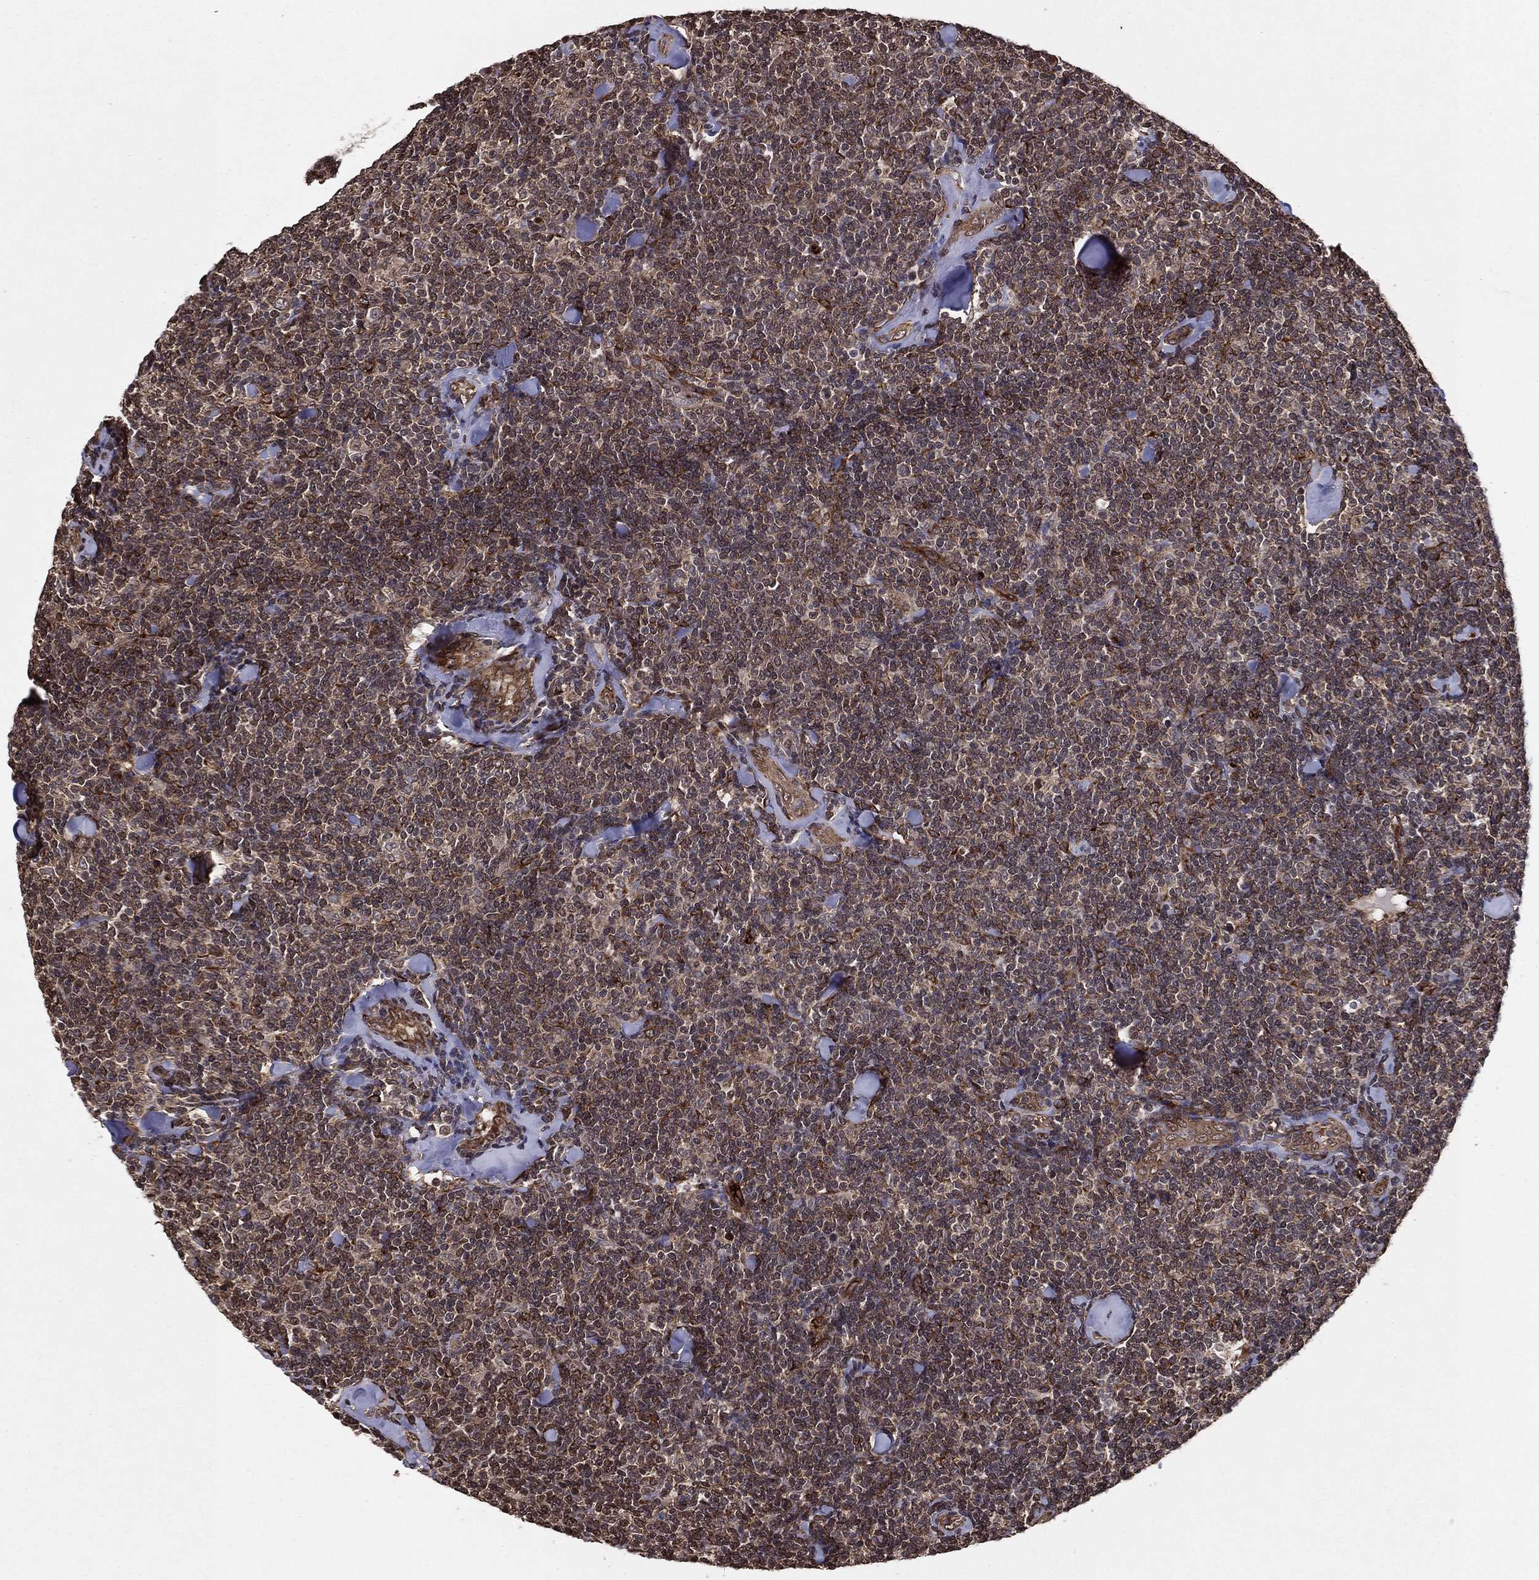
{"staining": {"intensity": "negative", "quantity": "none", "location": "none"}, "tissue": "lymphoma", "cell_type": "Tumor cells", "image_type": "cancer", "snomed": [{"axis": "morphology", "description": "Malignant lymphoma, non-Hodgkin's type, Low grade"}, {"axis": "topography", "description": "Lymph node"}], "caption": "High power microscopy photomicrograph of an immunohistochemistry (IHC) histopathology image of low-grade malignant lymphoma, non-Hodgkin's type, revealing no significant positivity in tumor cells.", "gene": "CERS2", "patient": {"sex": "female", "age": 56}}